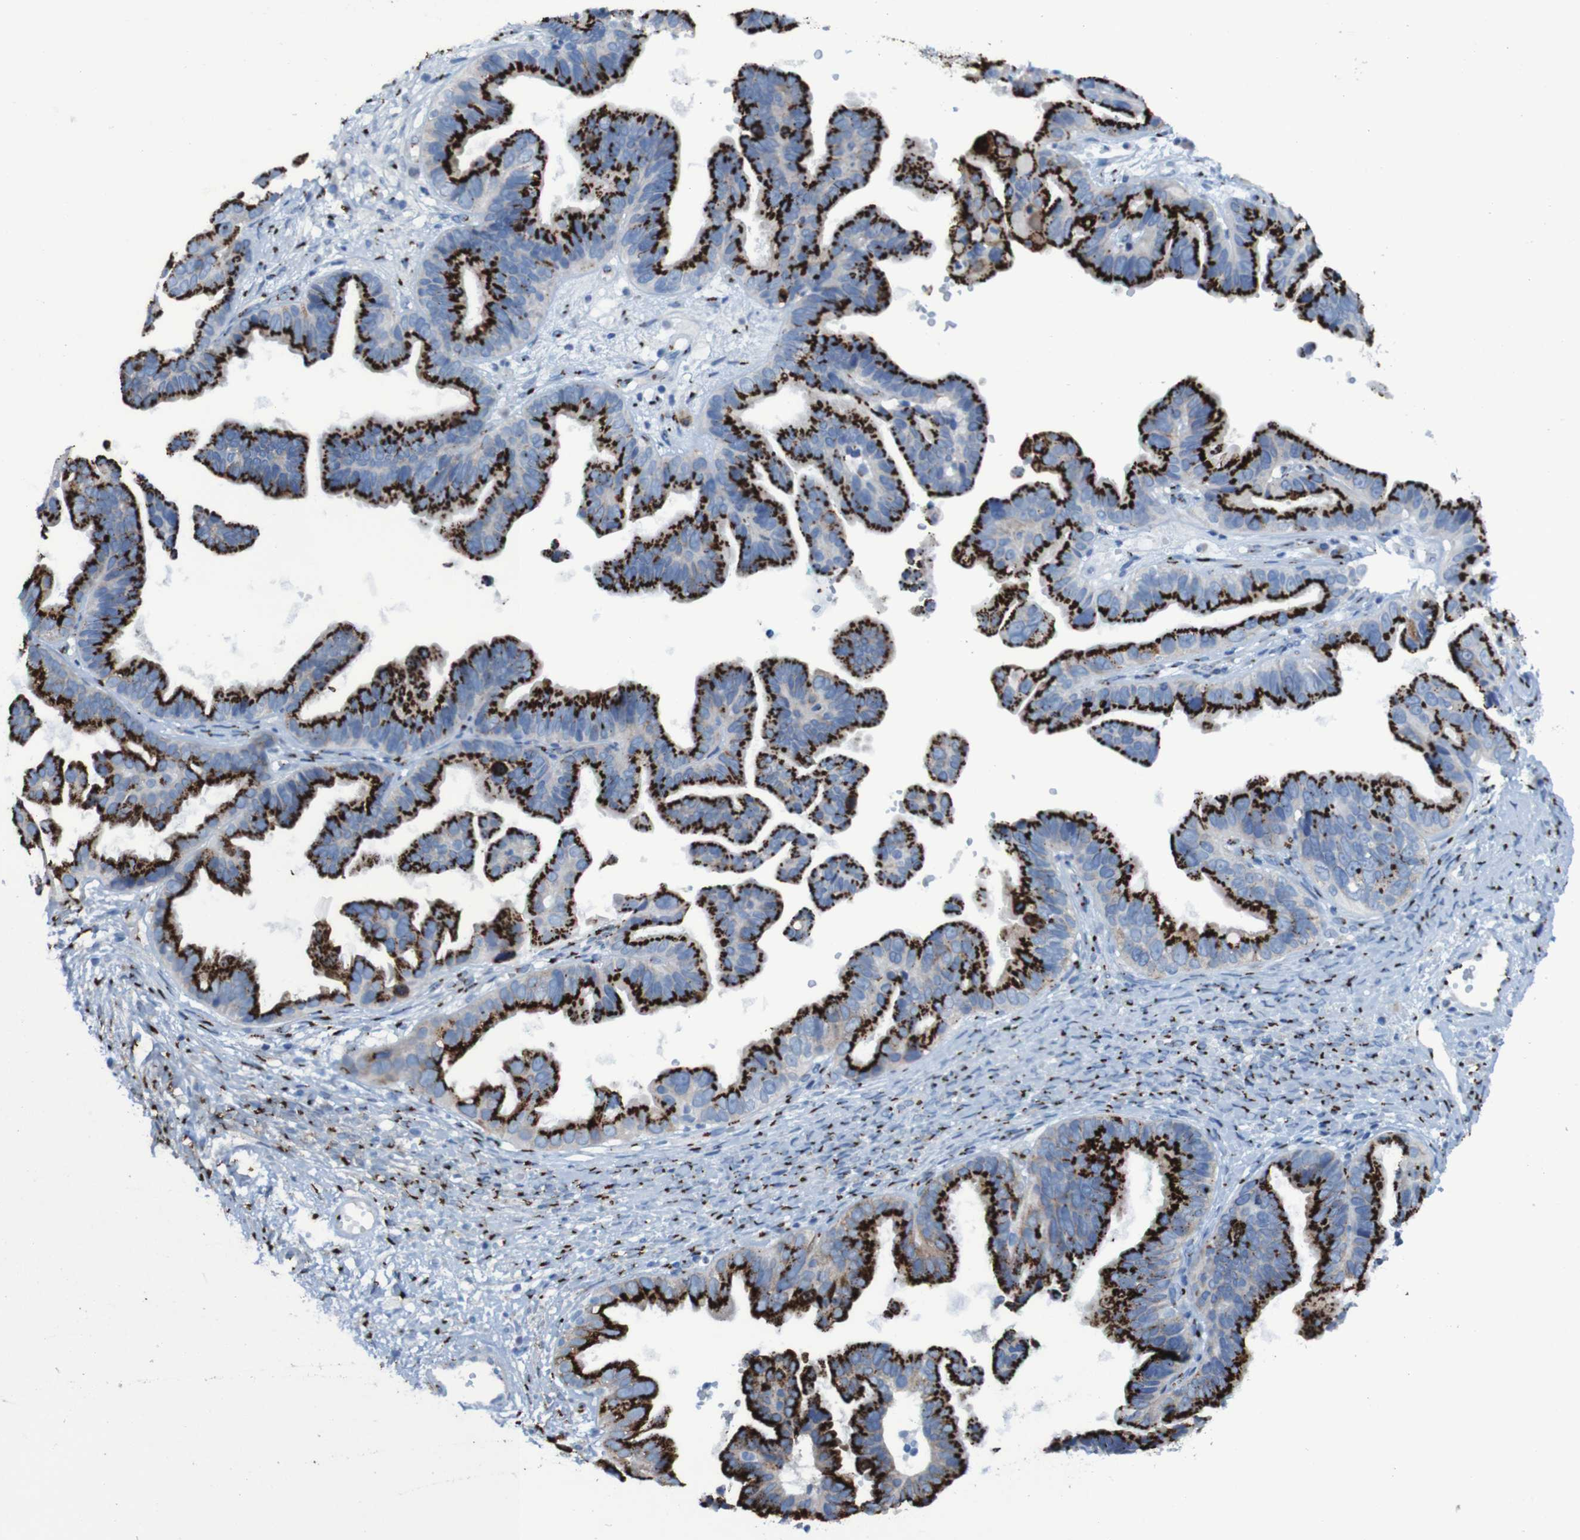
{"staining": {"intensity": "strong", "quantity": ">75%", "location": "cytoplasmic/membranous"}, "tissue": "ovarian cancer", "cell_type": "Tumor cells", "image_type": "cancer", "snomed": [{"axis": "morphology", "description": "Cystadenocarcinoma, serous, NOS"}, {"axis": "topography", "description": "Ovary"}], "caption": "Ovarian cancer (serous cystadenocarcinoma) tissue displays strong cytoplasmic/membranous positivity in about >75% of tumor cells, visualized by immunohistochemistry.", "gene": "GOLM1", "patient": {"sex": "female", "age": 56}}